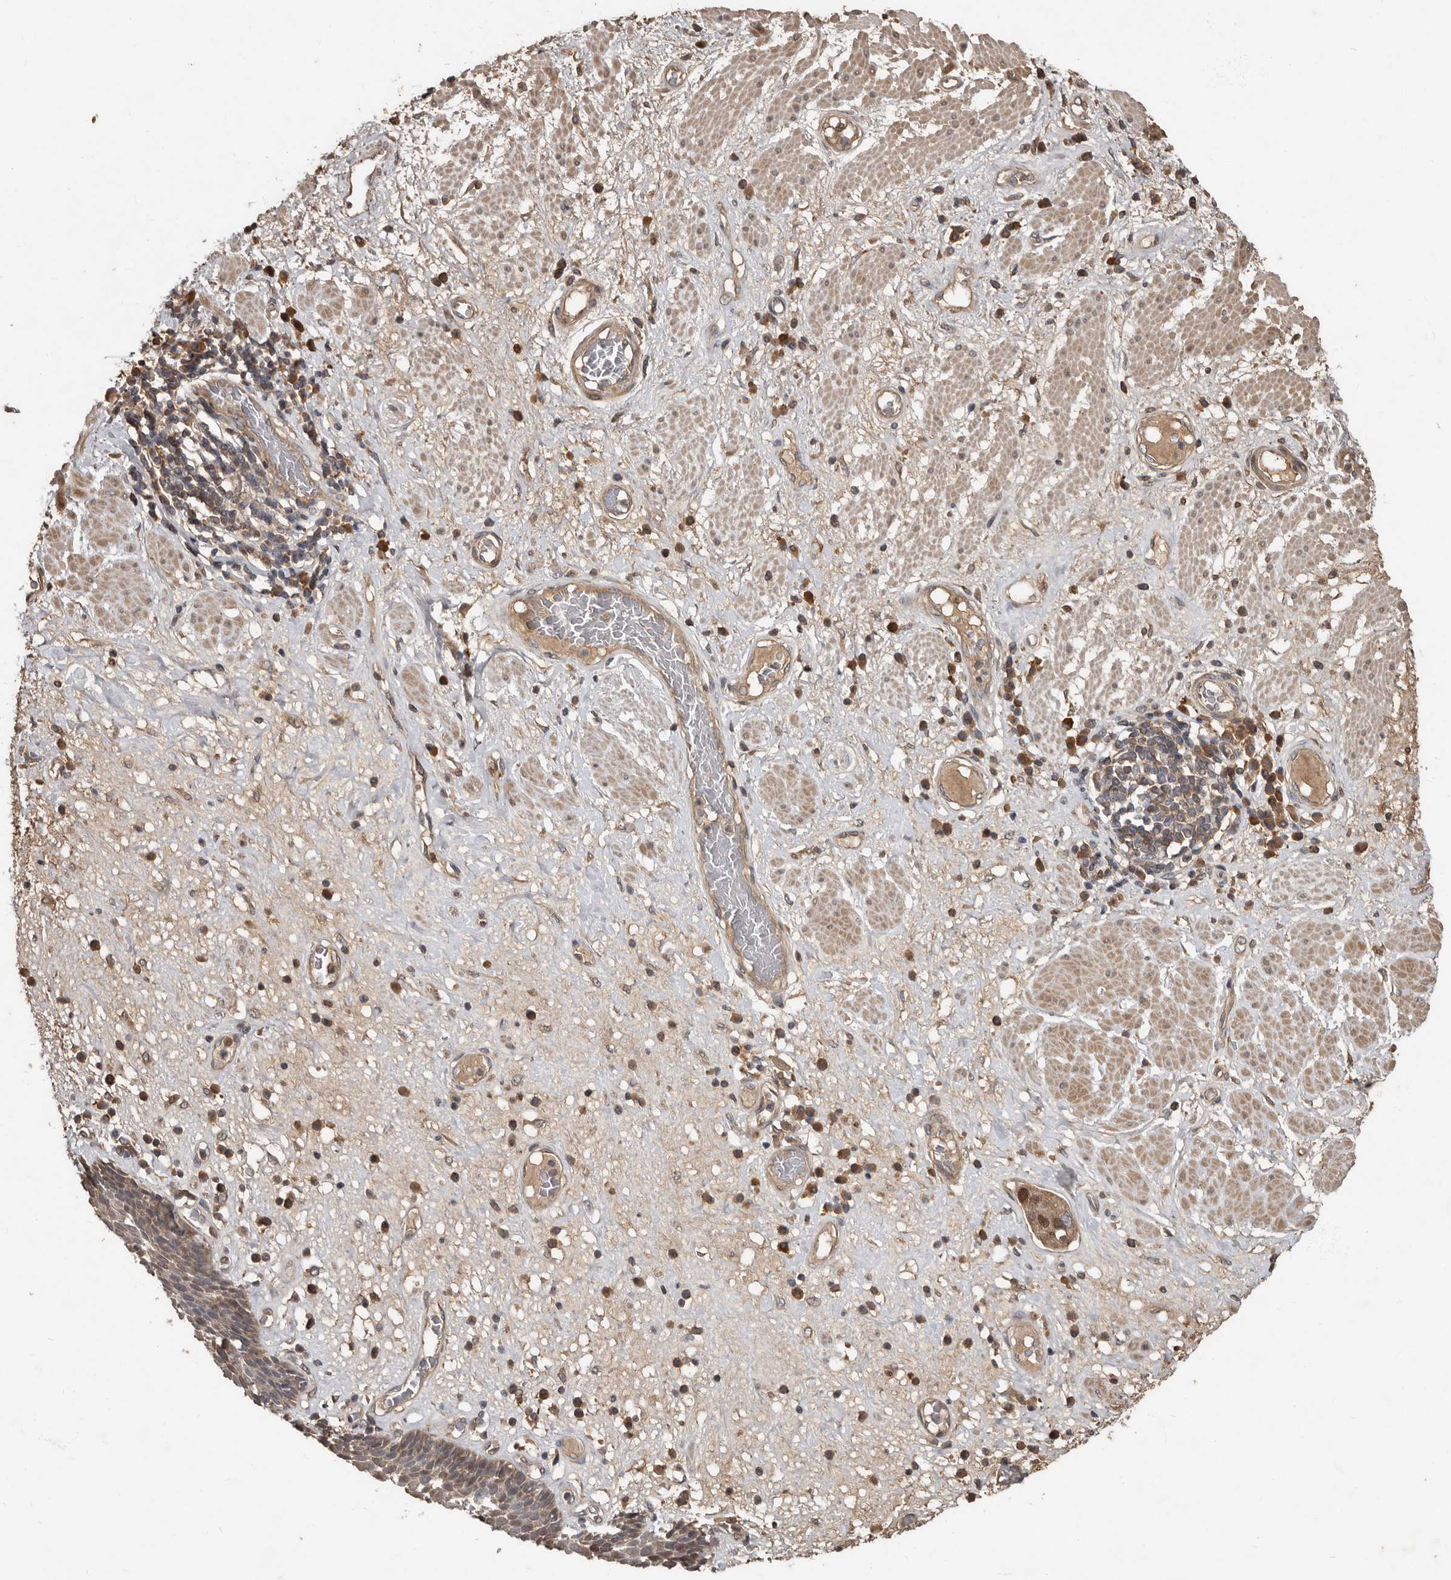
{"staining": {"intensity": "moderate", "quantity": "<25%", "location": "cytoplasmic/membranous"}, "tissue": "esophagus", "cell_type": "Squamous epithelial cells", "image_type": "normal", "snomed": [{"axis": "morphology", "description": "Normal tissue, NOS"}, {"axis": "morphology", "description": "Adenocarcinoma, NOS"}, {"axis": "topography", "description": "Esophagus"}], "caption": "Immunohistochemical staining of benign esophagus exhibits moderate cytoplasmic/membranous protein expression in about <25% of squamous epithelial cells. (DAB (3,3'-diaminobenzidine) IHC with brightfield microscopy, high magnification).", "gene": "KIF26B", "patient": {"sex": "male", "age": 62}}